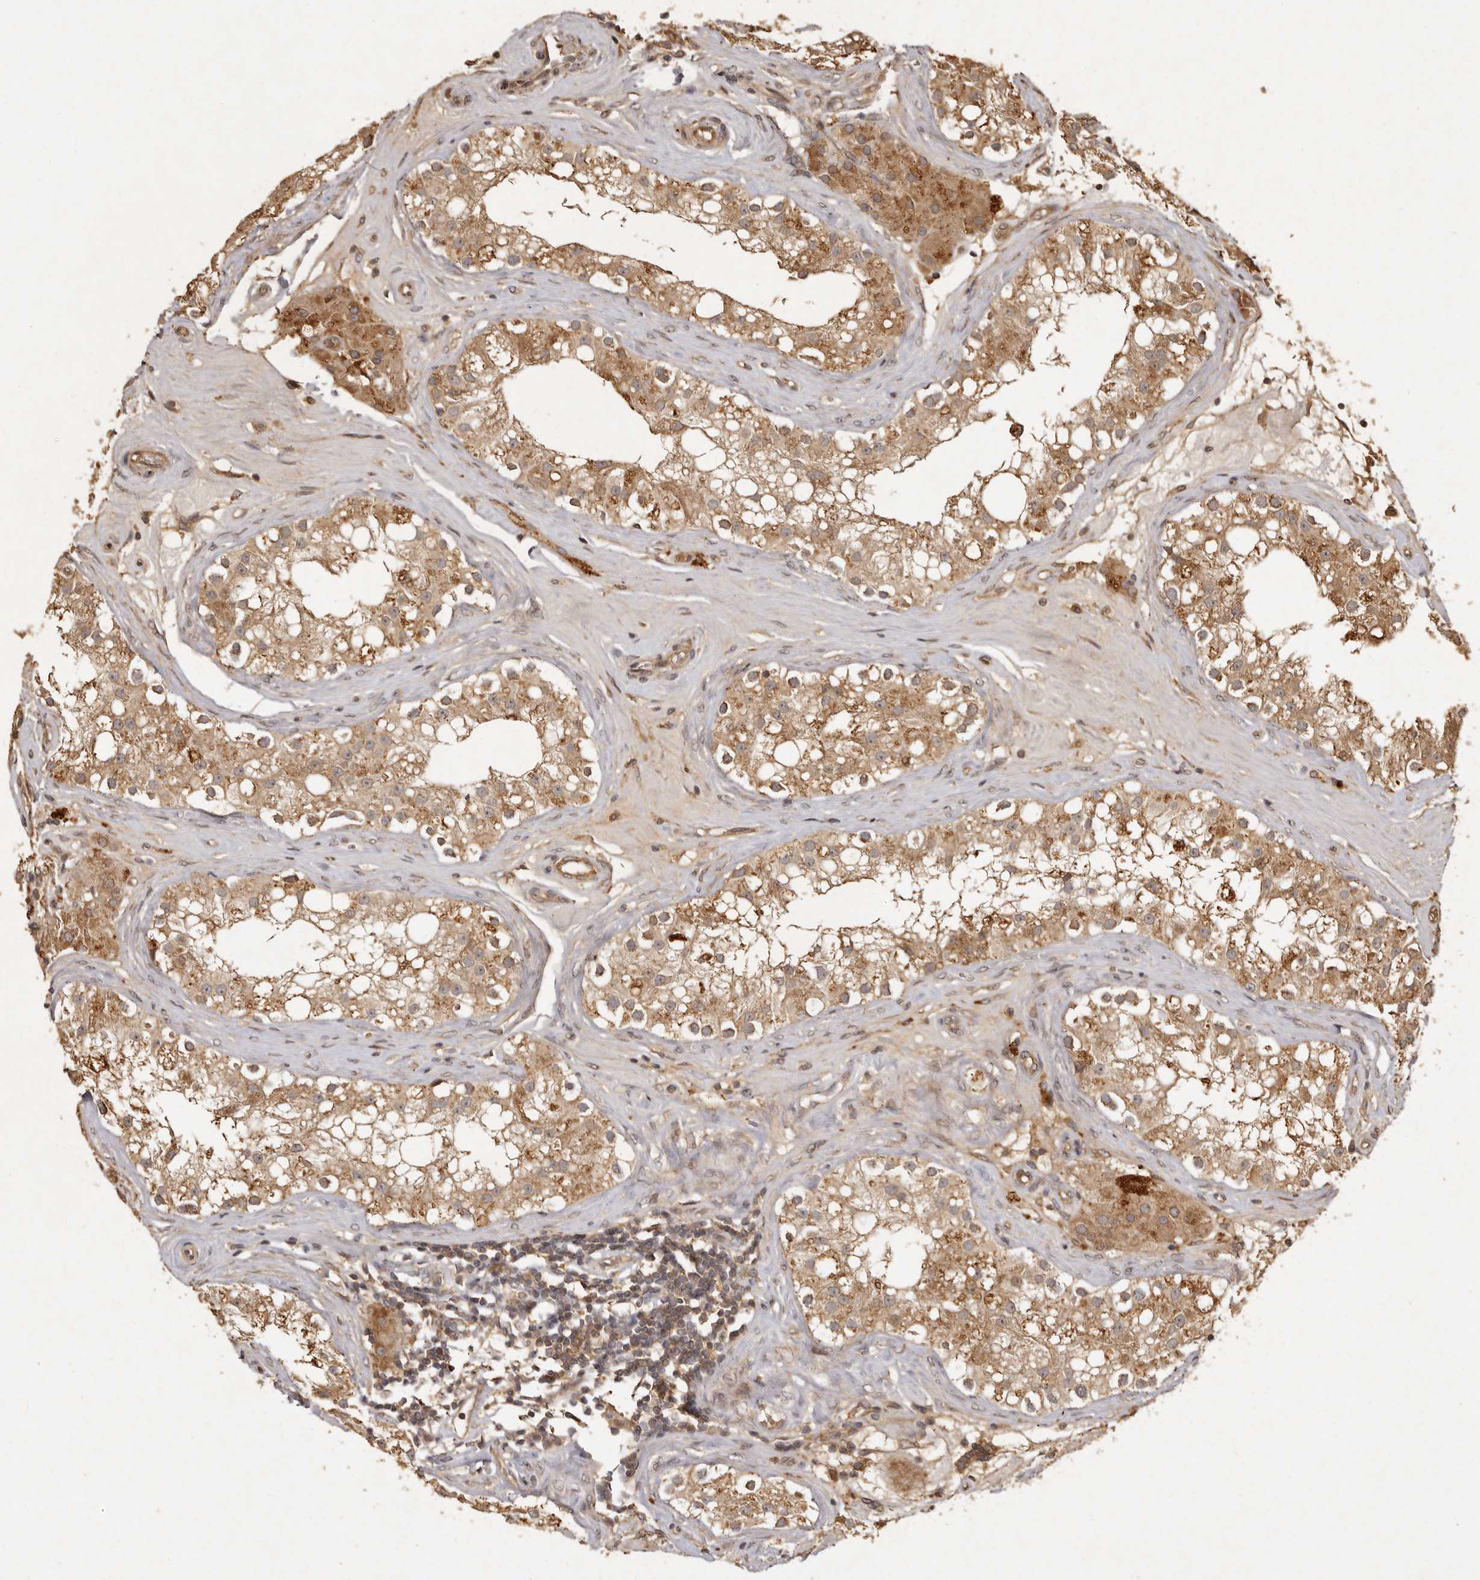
{"staining": {"intensity": "moderate", "quantity": ">75%", "location": "cytoplasmic/membranous"}, "tissue": "testis", "cell_type": "Cells in seminiferous ducts", "image_type": "normal", "snomed": [{"axis": "morphology", "description": "Normal tissue, NOS"}, {"axis": "topography", "description": "Testis"}], "caption": "DAB (3,3'-diaminobenzidine) immunohistochemical staining of unremarkable testis displays moderate cytoplasmic/membranous protein staining in about >75% of cells in seminiferous ducts. (DAB (3,3'-diaminobenzidine) IHC, brown staining for protein, blue staining for nuclei).", "gene": "SEMA3A", "patient": {"sex": "male", "age": 84}}